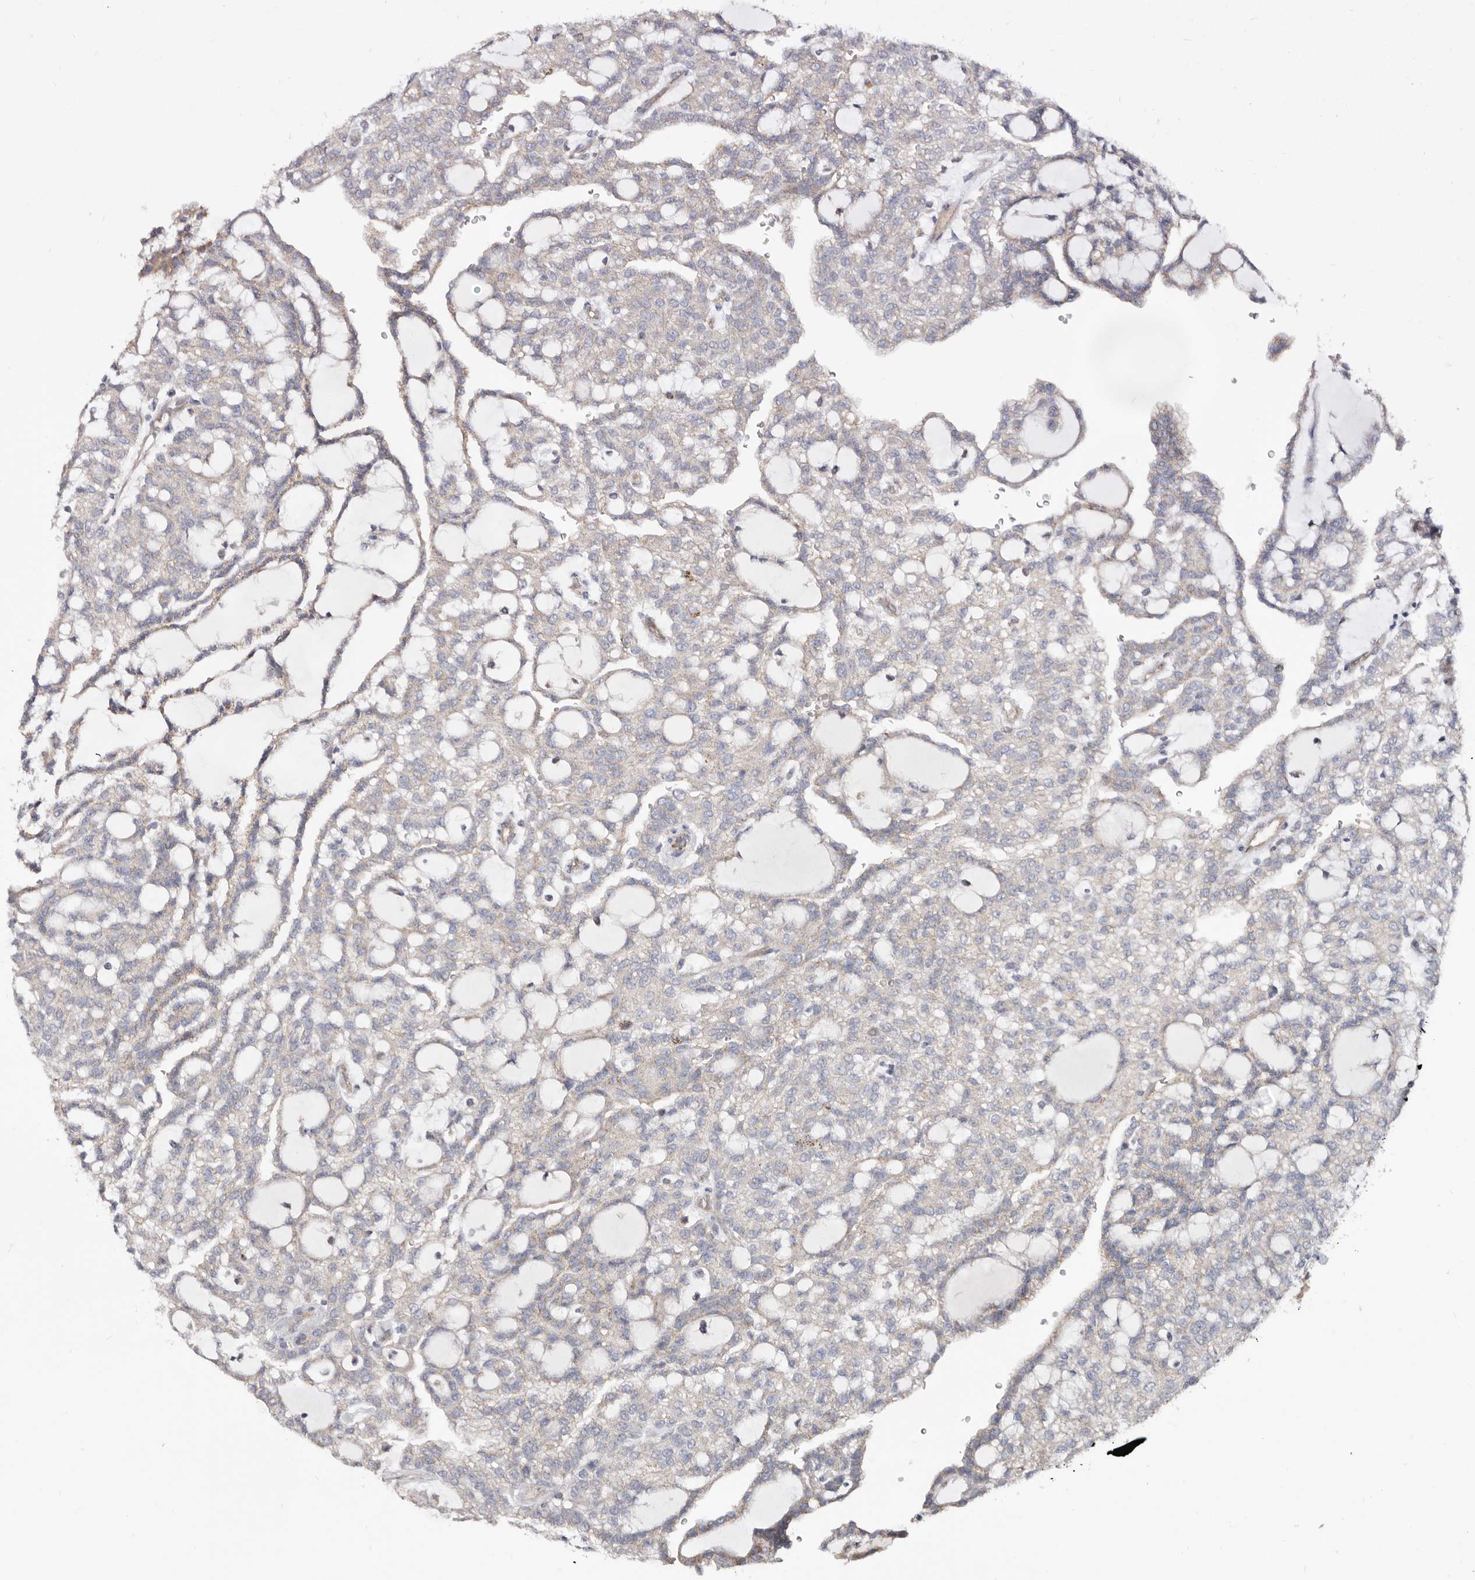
{"staining": {"intensity": "weak", "quantity": "<25%", "location": "cytoplasmic/membranous"}, "tissue": "renal cancer", "cell_type": "Tumor cells", "image_type": "cancer", "snomed": [{"axis": "morphology", "description": "Adenocarcinoma, NOS"}, {"axis": "topography", "description": "Kidney"}], "caption": "Human renal adenocarcinoma stained for a protein using immunohistochemistry (IHC) exhibits no staining in tumor cells.", "gene": "LRRC25", "patient": {"sex": "male", "age": 63}}